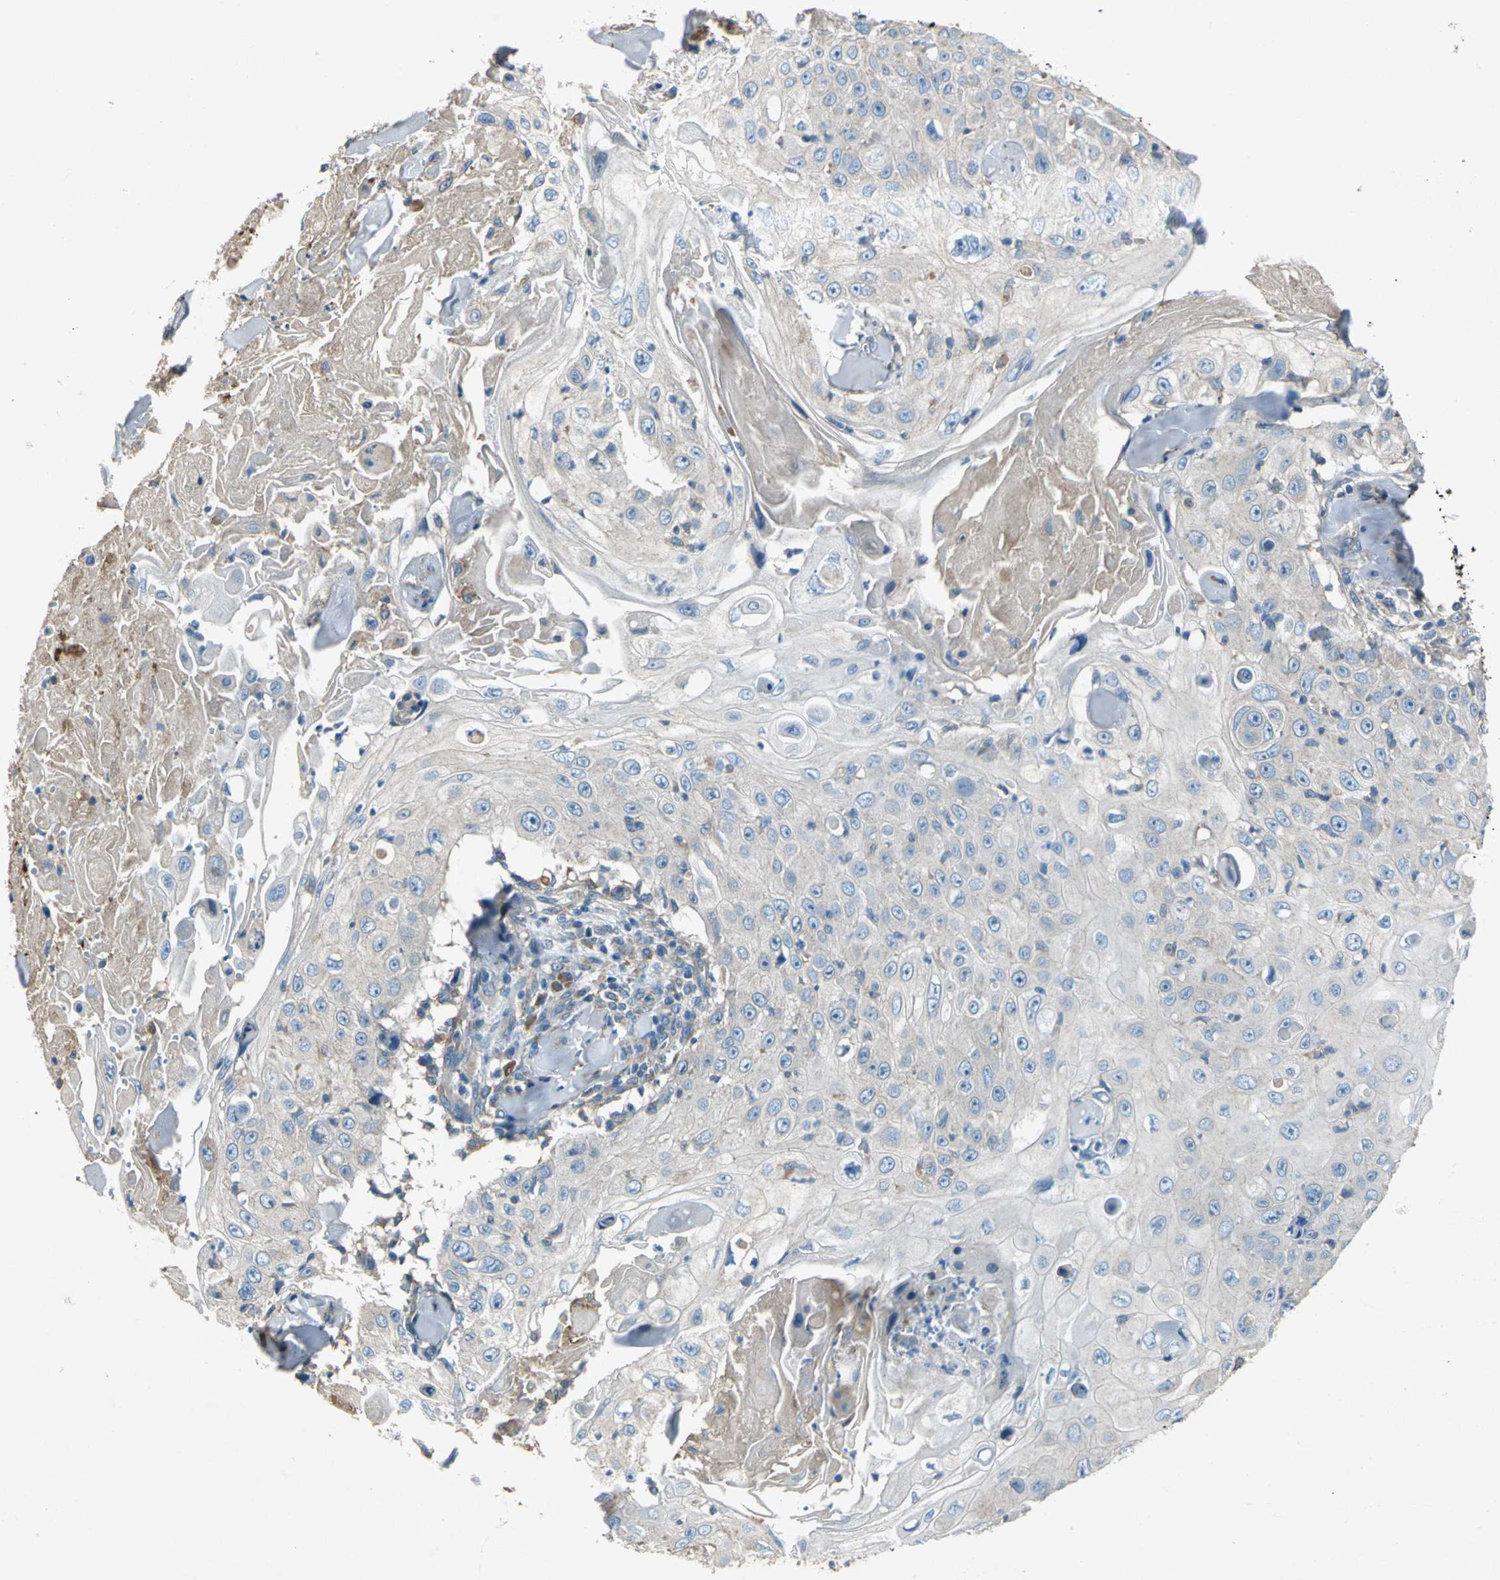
{"staining": {"intensity": "weak", "quantity": "25%-75%", "location": "cytoplasmic/membranous"}, "tissue": "skin cancer", "cell_type": "Tumor cells", "image_type": "cancer", "snomed": [{"axis": "morphology", "description": "Squamous cell carcinoma, NOS"}, {"axis": "topography", "description": "Skin"}], "caption": "A low amount of weak cytoplasmic/membranous positivity is identified in about 25%-75% of tumor cells in squamous cell carcinoma (skin) tissue.", "gene": "HEPH", "patient": {"sex": "male", "age": 86}}